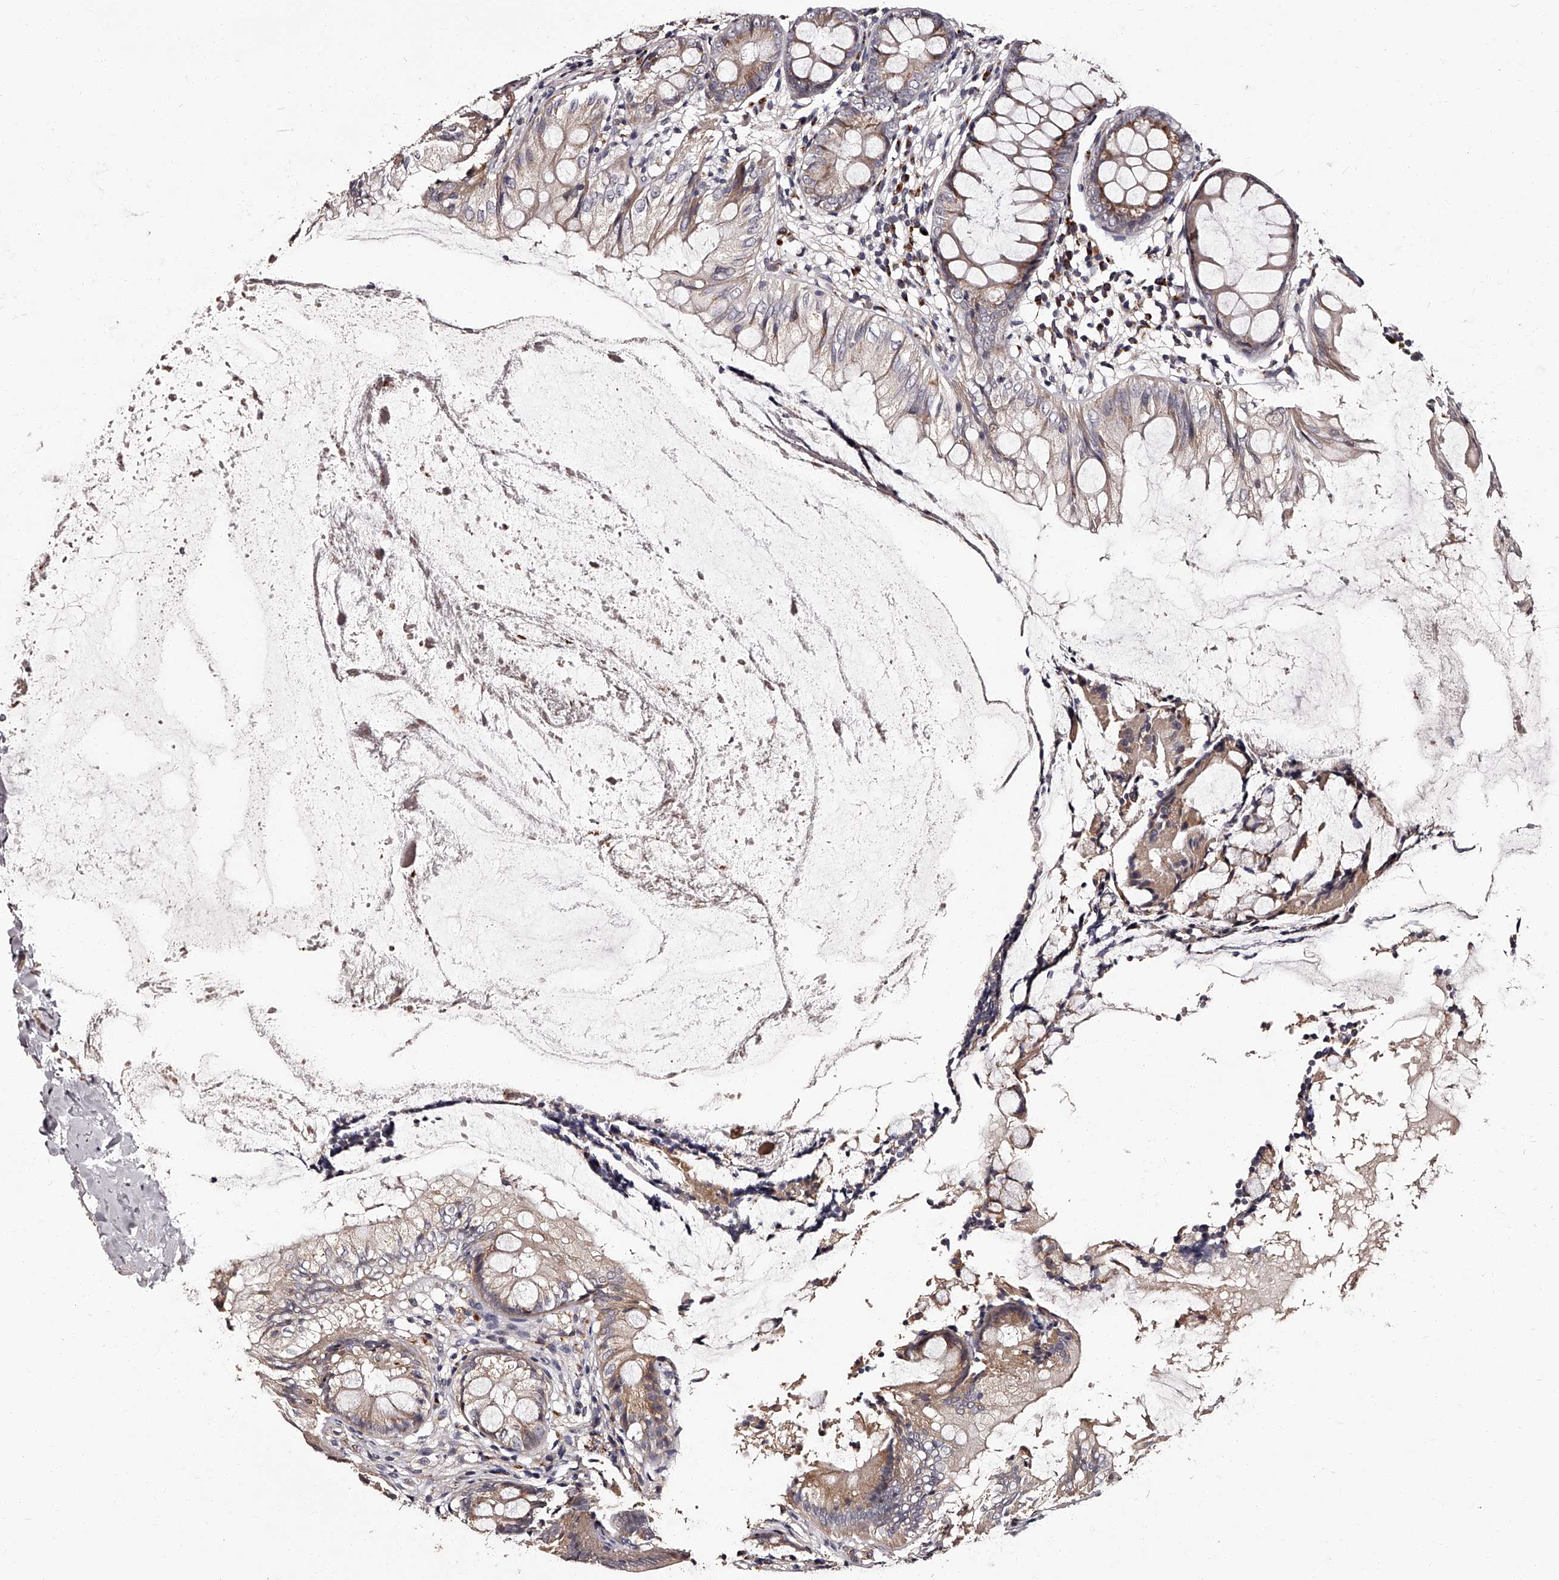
{"staining": {"intensity": "moderate", "quantity": ">75%", "location": "cytoplasmic/membranous"}, "tissue": "appendix", "cell_type": "Glandular cells", "image_type": "normal", "snomed": [{"axis": "morphology", "description": "Normal tissue, NOS"}, {"axis": "topography", "description": "Appendix"}], "caption": "Immunohistochemistry (IHC) (DAB) staining of normal appendix exhibits moderate cytoplasmic/membranous protein expression in approximately >75% of glandular cells.", "gene": "RSC1A1", "patient": {"sex": "female", "age": 77}}